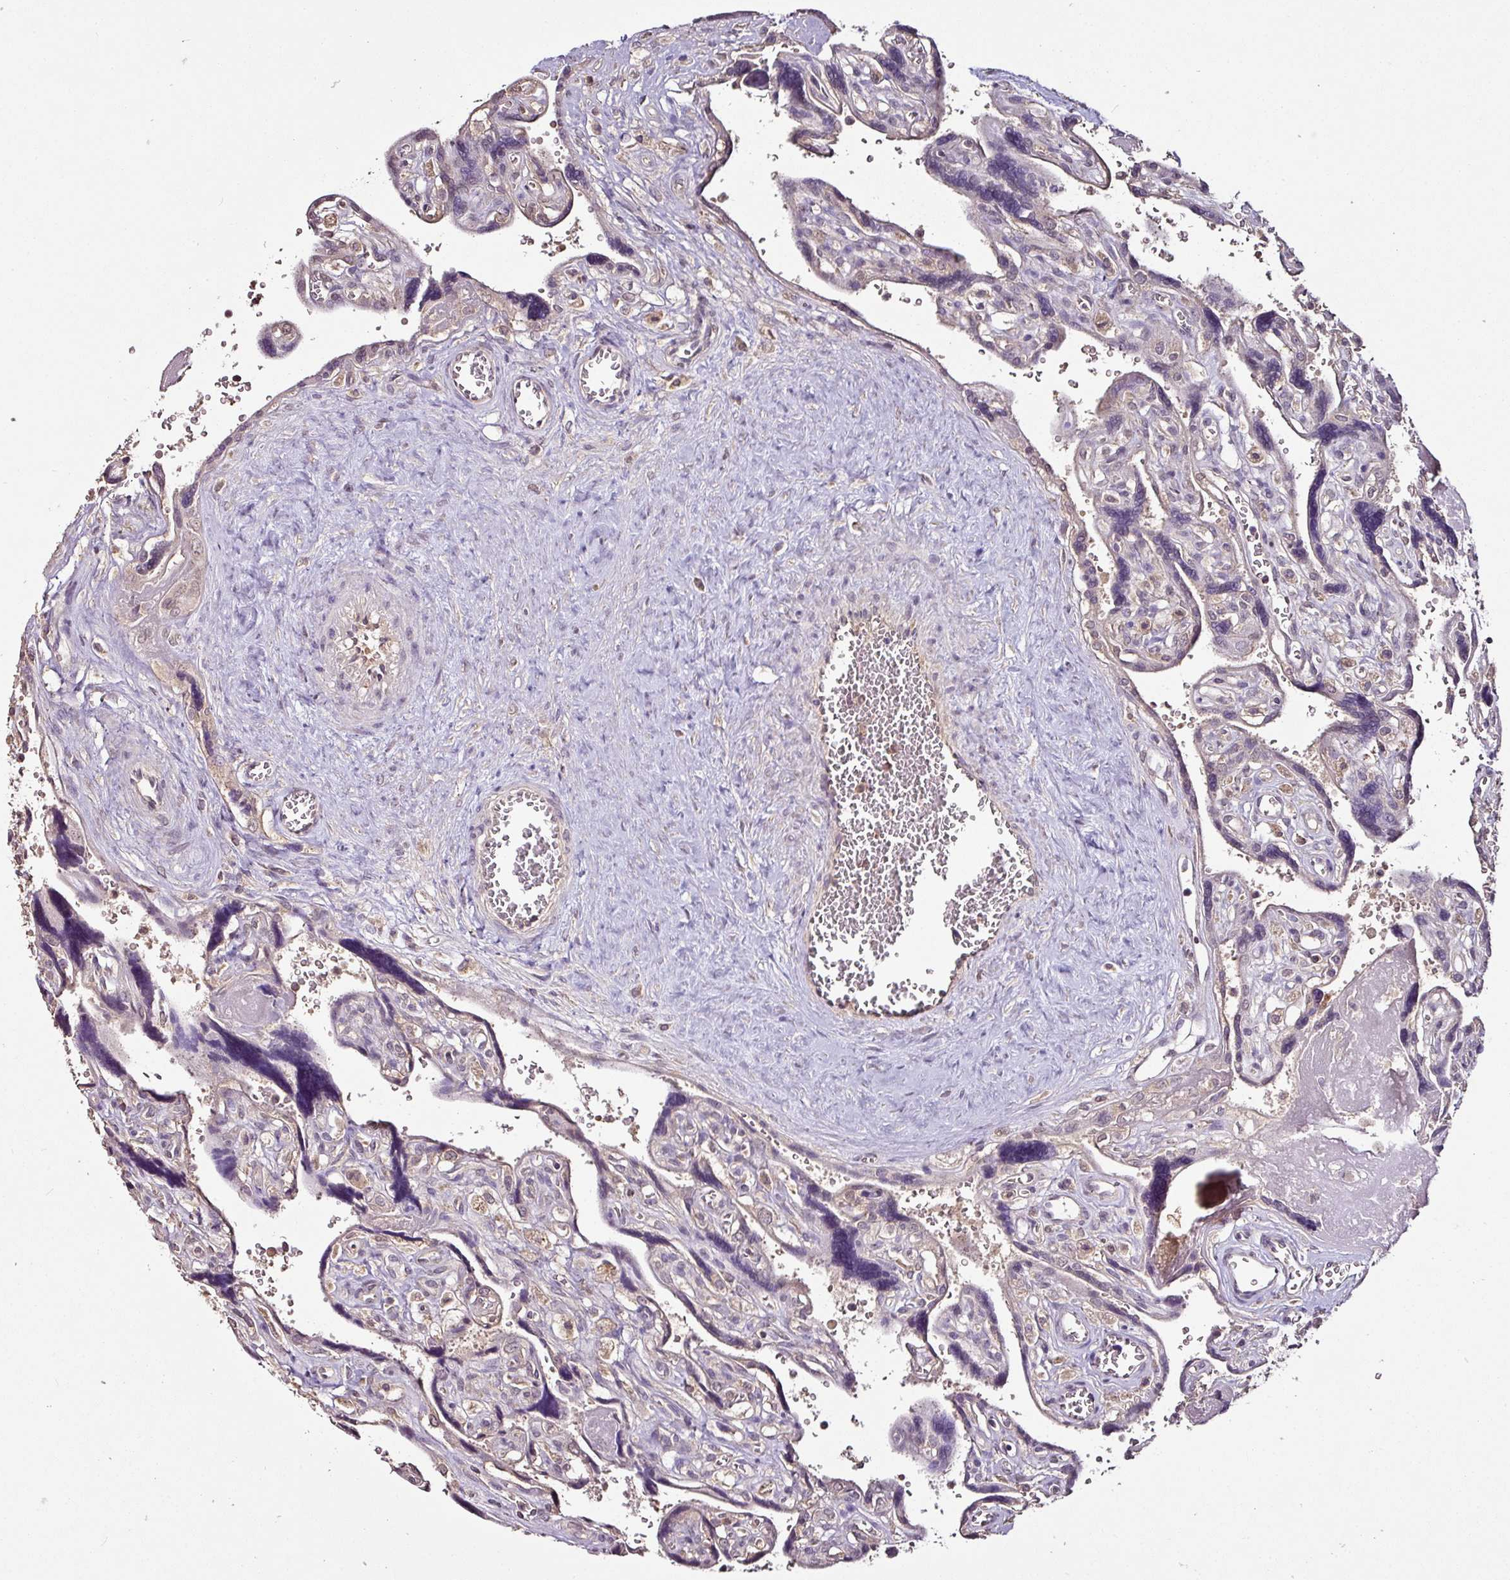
{"staining": {"intensity": "moderate", "quantity": ">75%", "location": "cytoplasmic/membranous,nuclear"}, "tissue": "placenta", "cell_type": "Decidual cells", "image_type": "normal", "snomed": [{"axis": "morphology", "description": "Normal tissue, NOS"}, {"axis": "topography", "description": "Placenta"}], "caption": "Protein expression analysis of normal human placenta reveals moderate cytoplasmic/membranous,nuclear expression in about >75% of decidual cells. (DAB IHC, brown staining for protein, blue staining for nuclei).", "gene": "RPL38", "patient": {"sex": "female", "age": 39}}